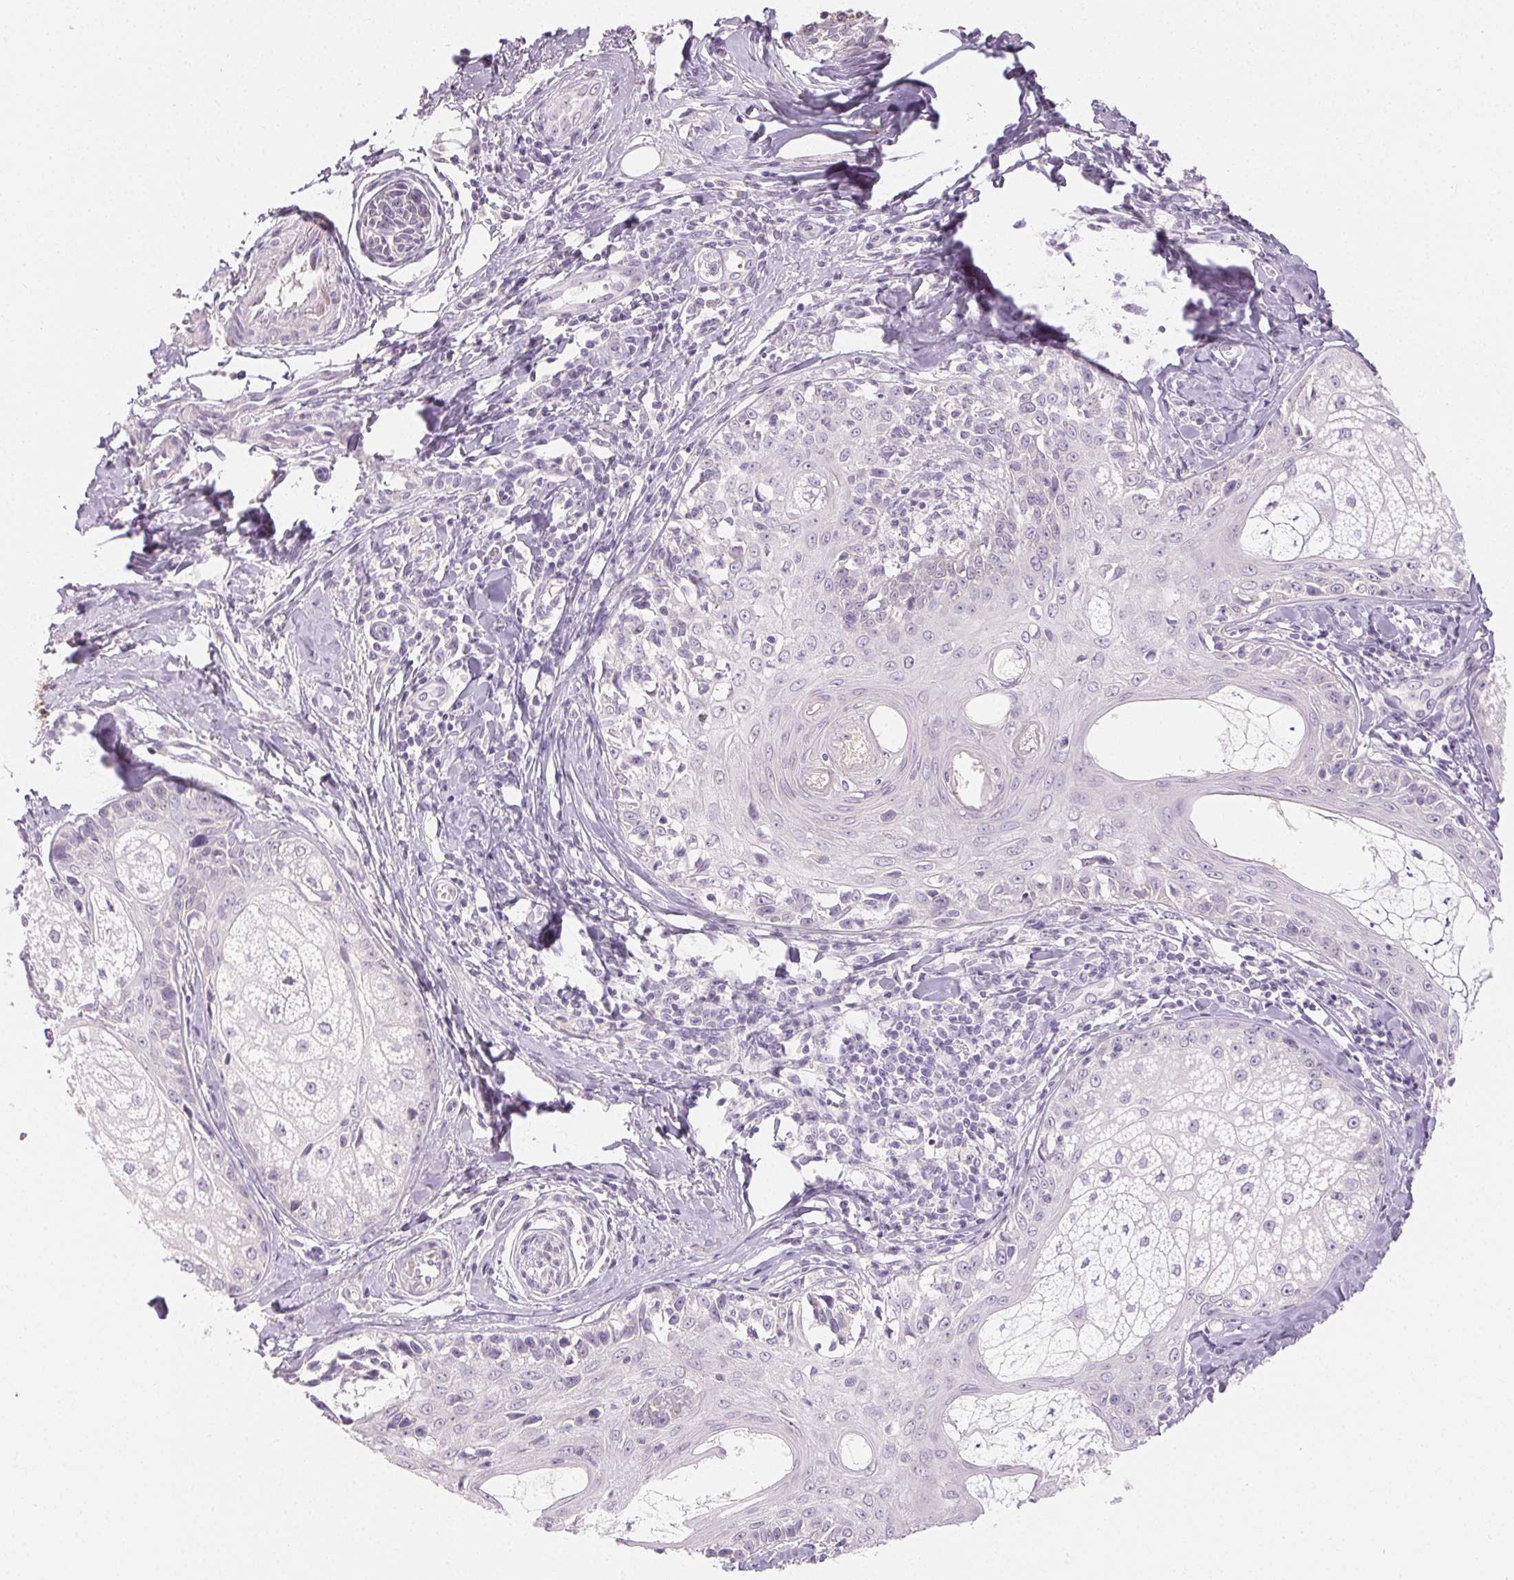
{"staining": {"intensity": "negative", "quantity": "none", "location": "none"}, "tissue": "melanoma", "cell_type": "Tumor cells", "image_type": "cancer", "snomed": [{"axis": "morphology", "description": "Malignant melanoma, NOS"}, {"axis": "topography", "description": "Skin"}], "caption": "Immunohistochemical staining of human malignant melanoma demonstrates no significant positivity in tumor cells.", "gene": "SFTPD", "patient": {"sex": "female", "age": 86}}